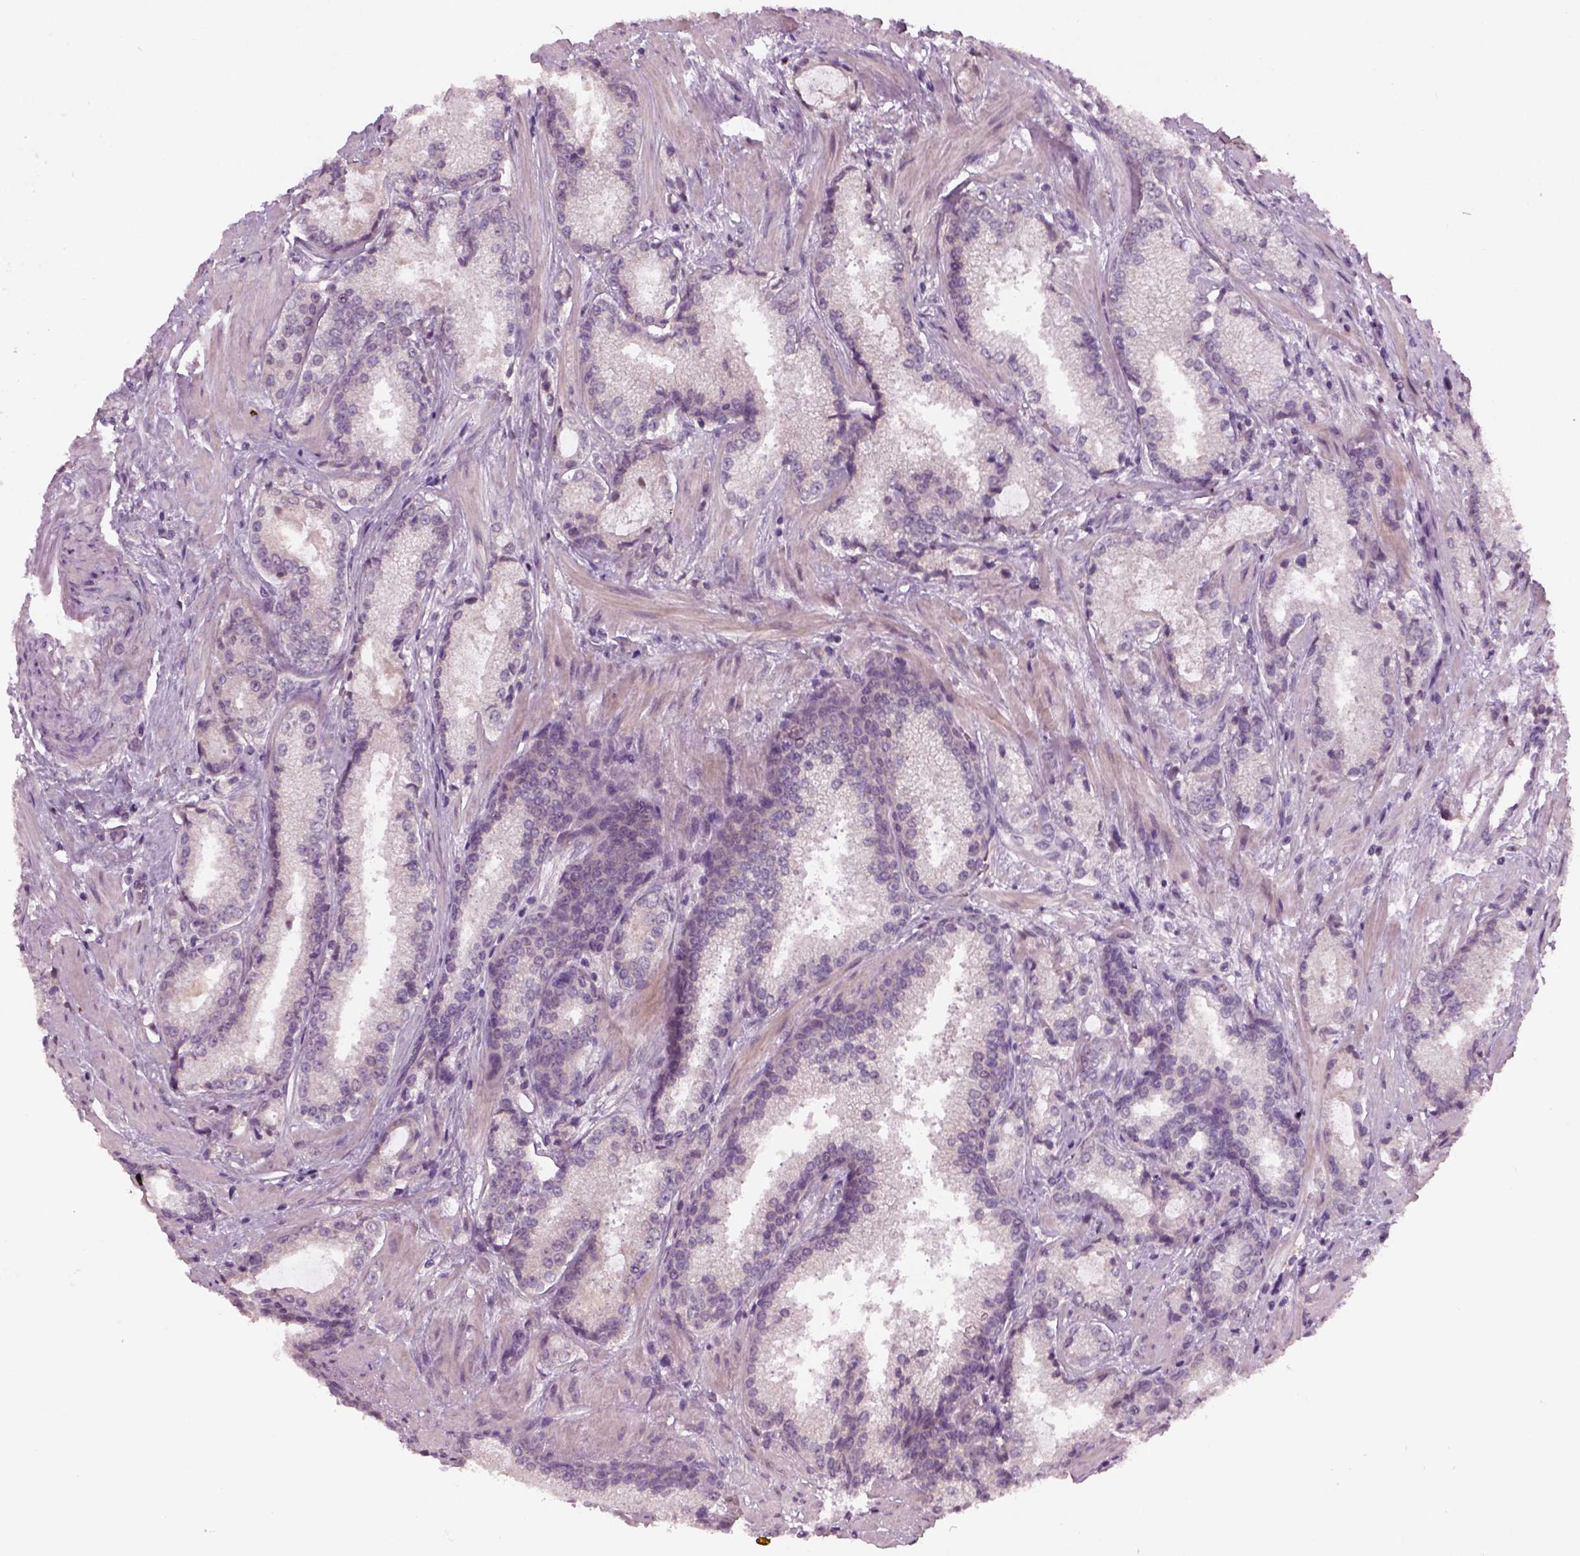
{"staining": {"intensity": "negative", "quantity": "none", "location": "none"}, "tissue": "prostate cancer", "cell_type": "Tumor cells", "image_type": "cancer", "snomed": [{"axis": "morphology", "description": "Adenocarcinoma, Low grade"}, {"axis": "topography", "description": "Prostate"}], "caption": "Adenocarcinoma (low-grade) (prostate) stained for a protein using IHC reveals no expression tumor cells.", "gene": "GDNF", "patient": {"sex": "male", "age": 56}}